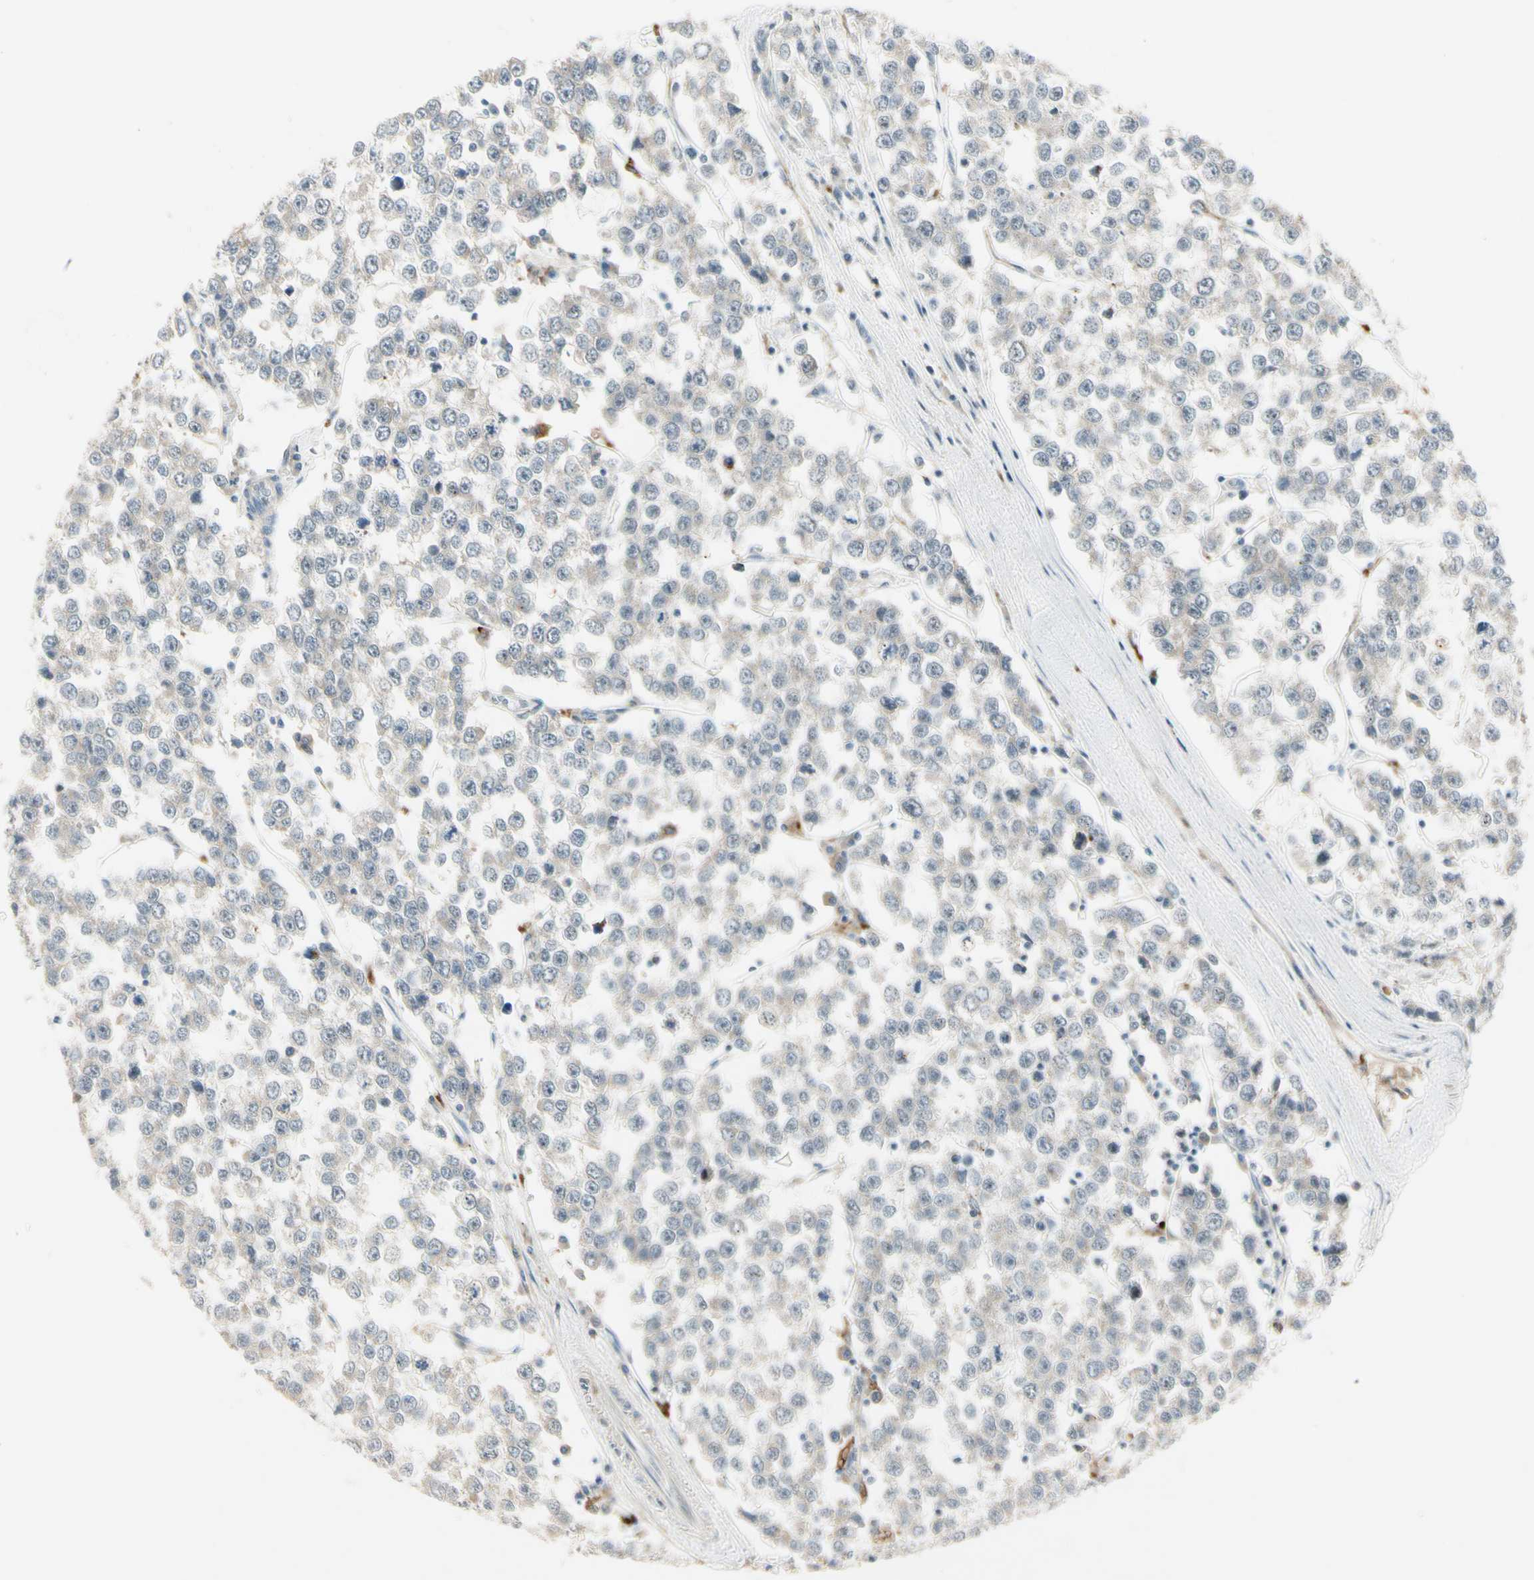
{"staining": {"intensity": "weak", "quantity": "<25%", "location": "cytoplasmic/membranous"}, "tissue": "testis cancer", "cell_type": "Tumor cells", "image_type": "cancer", "snomed": [{"axis": "morphology", "description": "Seminoma, NOS"}, {"axis": "morphology", "description": "Carcinoma, Embryonal, NOS"}, {"axis": "topography", "description": "Testis"}], "caption": "Immunohistochemistry (IHC) photomicrograph of neoplastic tissue: human testis cancer (seminoma) stained with DAB (3,3'-diaminobenzidine) displays no significant protein expression in tumor cells.", "gene": "NDFIP1", "patient": {"sex": "male", "age": 52}}